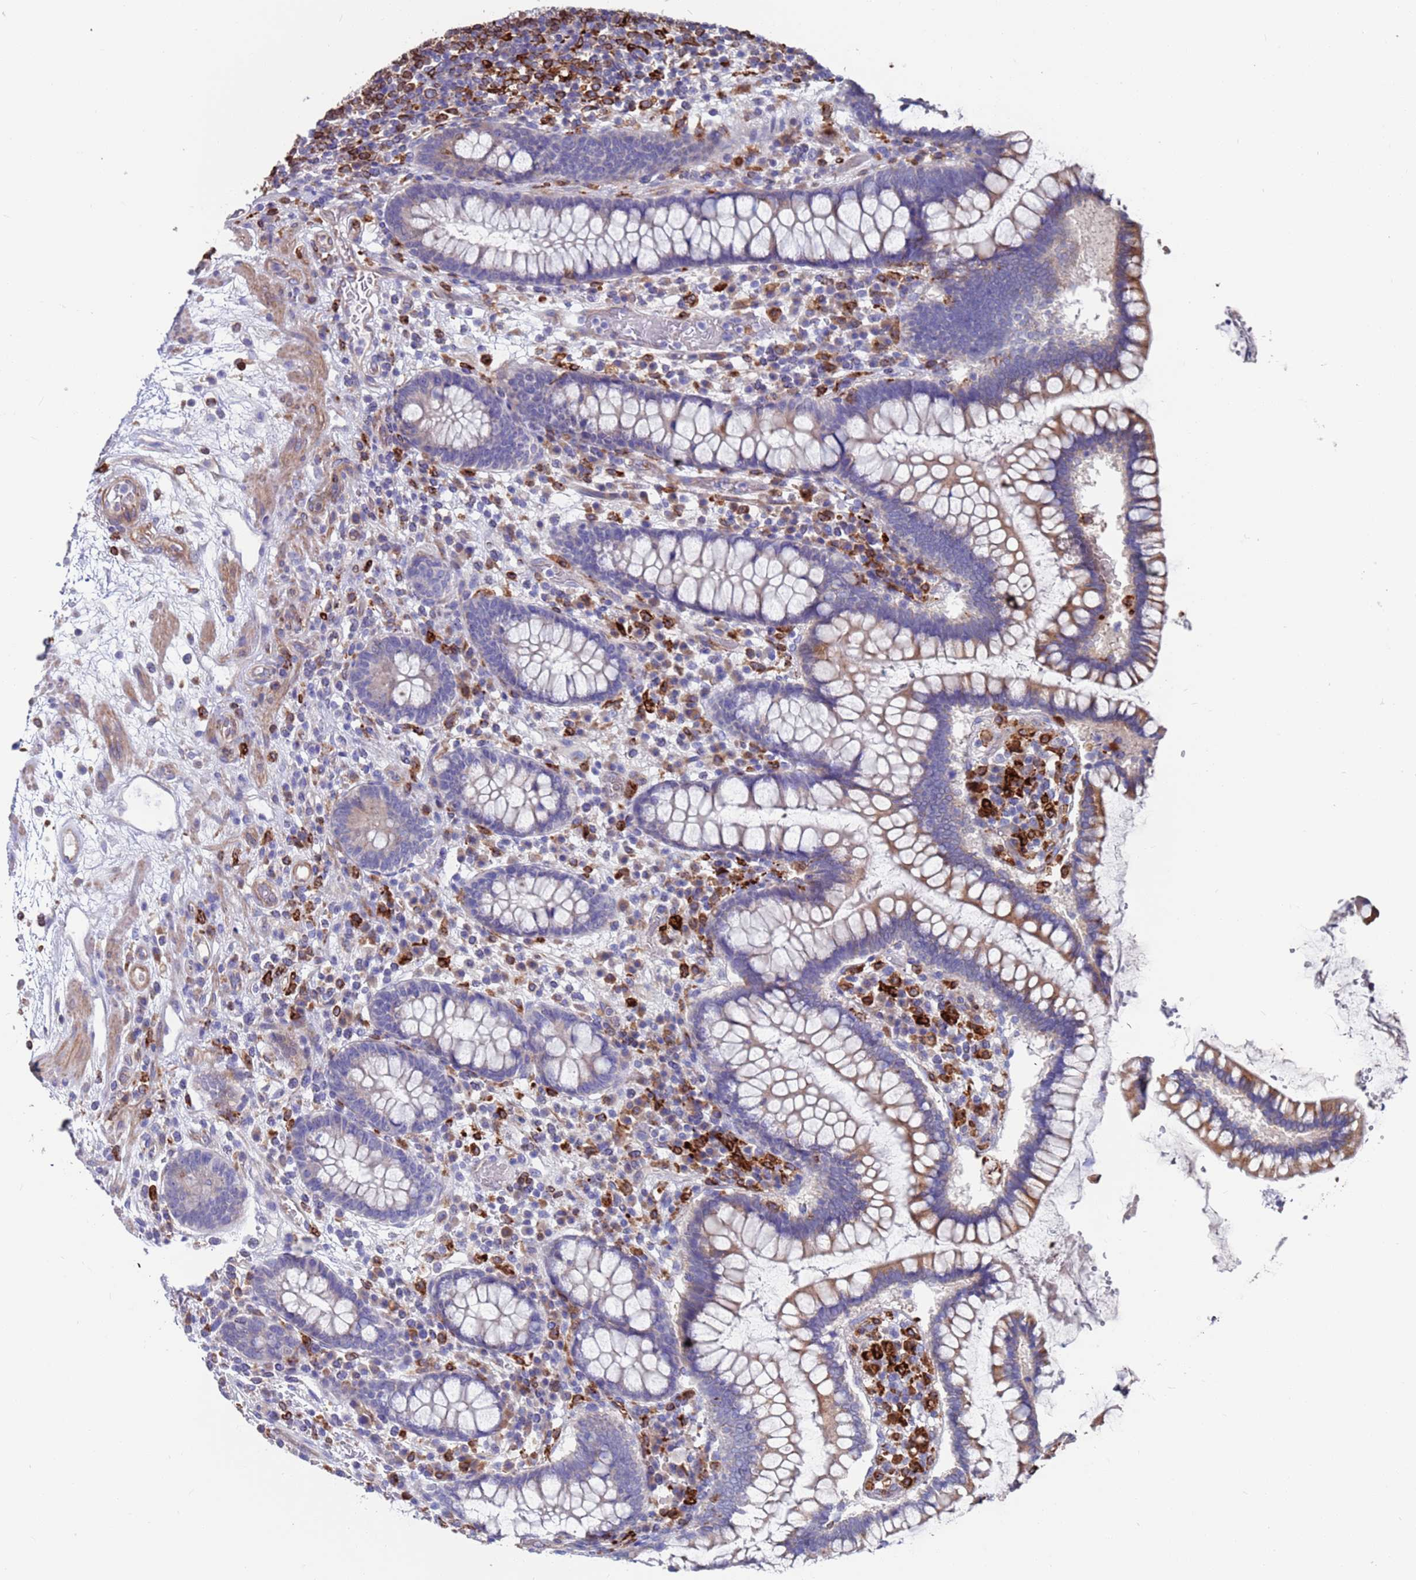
{"staining": {"intensity": "moderate", "quantity": "25%-75%", "location": "cytoplasmic/membranous"}, "tissue": "colon", "cell_type": "Endothelial cells", "image_type": "normal", "snomed": [{"axis": "morphology", "description": "Normal tissue, NOS"}, {"axis": "topography", "description": "Colon"}], "caption": "IHC micrograph of benign human colon stained for a protein (brown), which shows medium levels of moderate cytoplasmic/membranous expression in about 25%-75% of endothelial cells.", "gene": "GREB1L", "patient": {"sex": "female", "age": 79}}